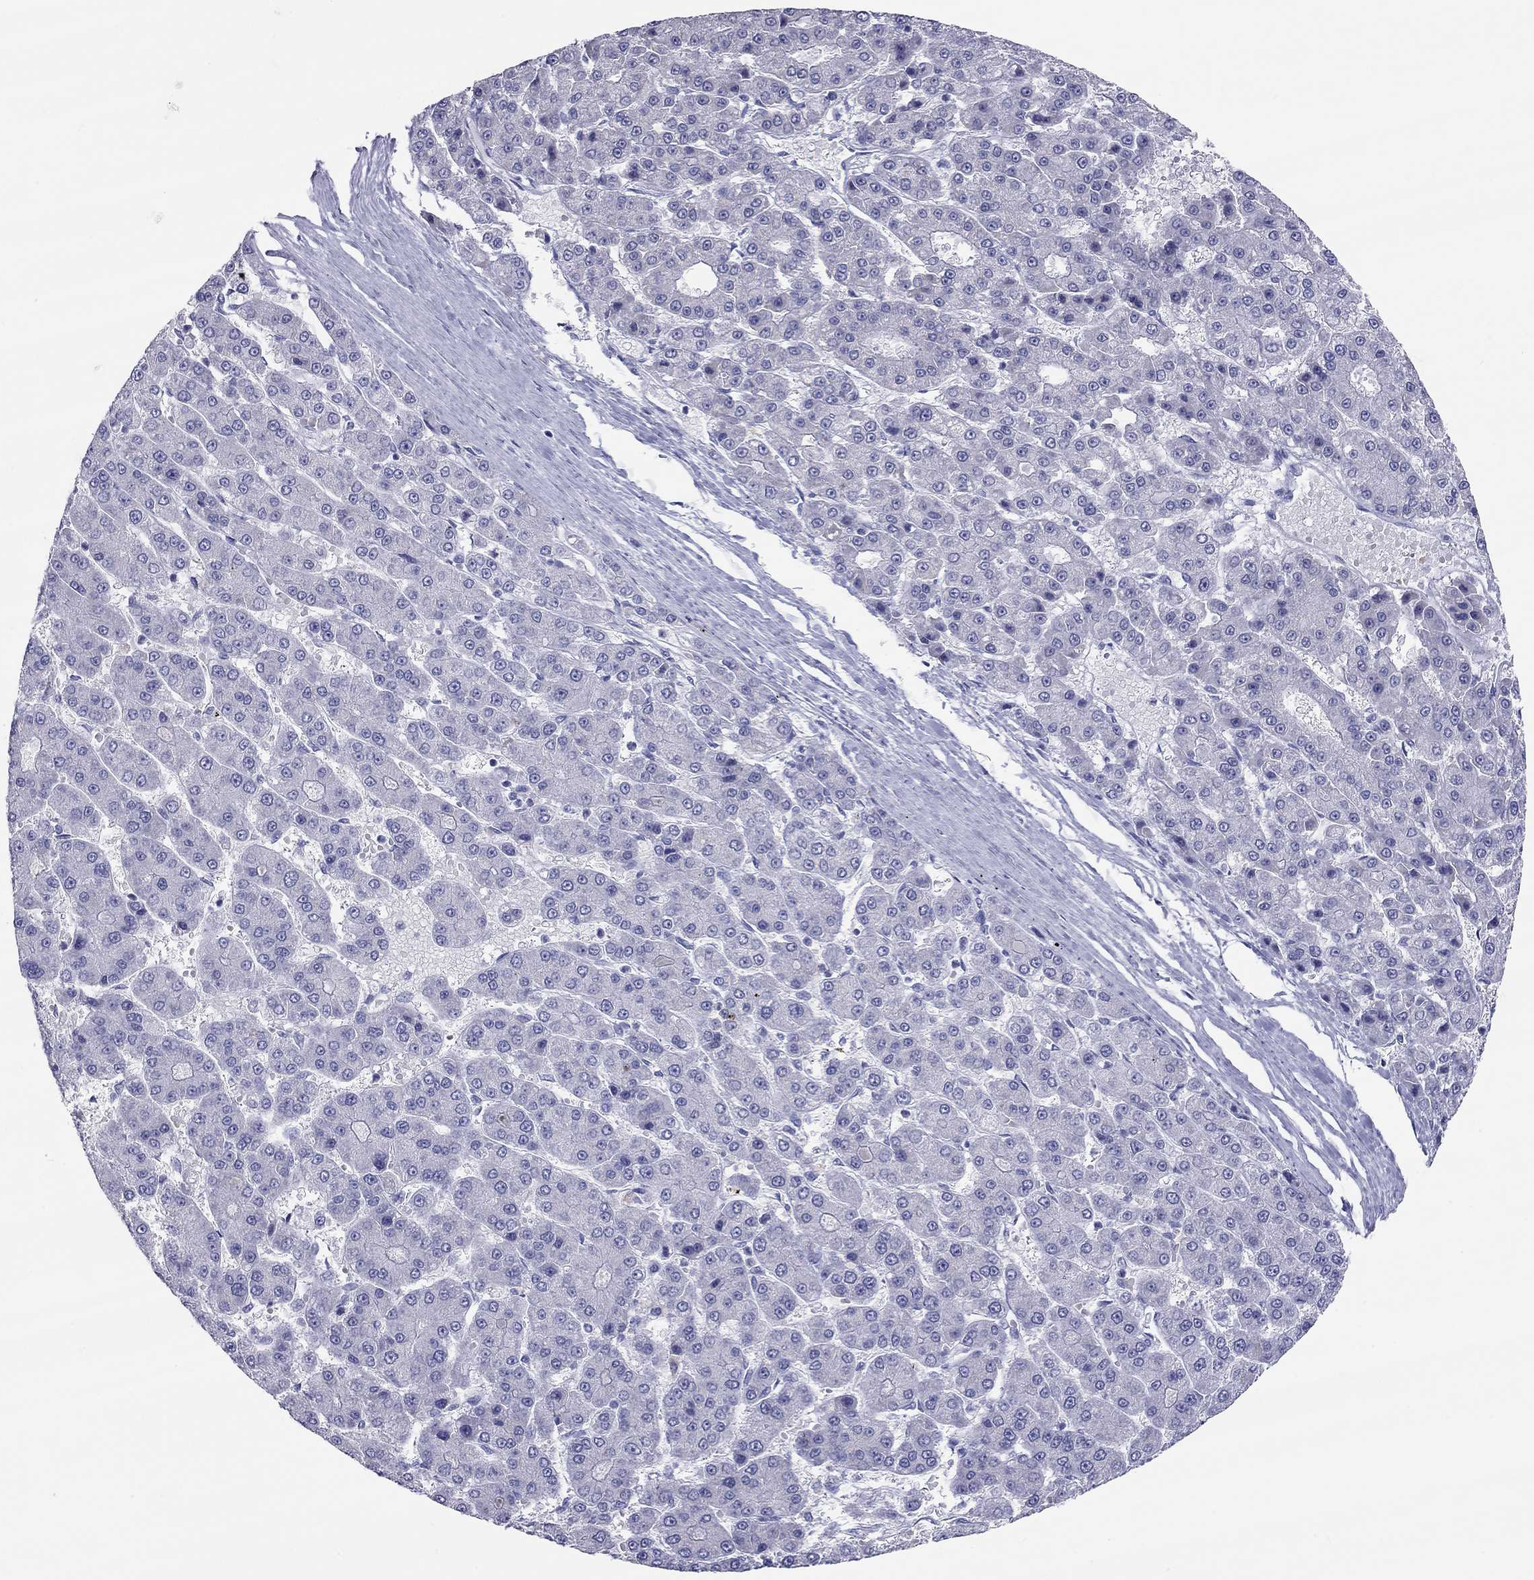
{"staining": {"intensity": "negative", "quantity": "none", "location": "none"}, "tissue": "liver cancer", "cell_type": "Tumor cells", "image_type": "cancer", "snomed": [{"axis": "morphology", "description": "Carcinoma, Hepatocellular, NOS"}, {"axis": "topography", "description": "Liver"}], "caption": "A micrograph of human liver cancer (hepatocellular carcinoma) is negative for staining in tumor cells.", "gene": "DPY19L2", "patient": {"sex": "male", "age": 70}}